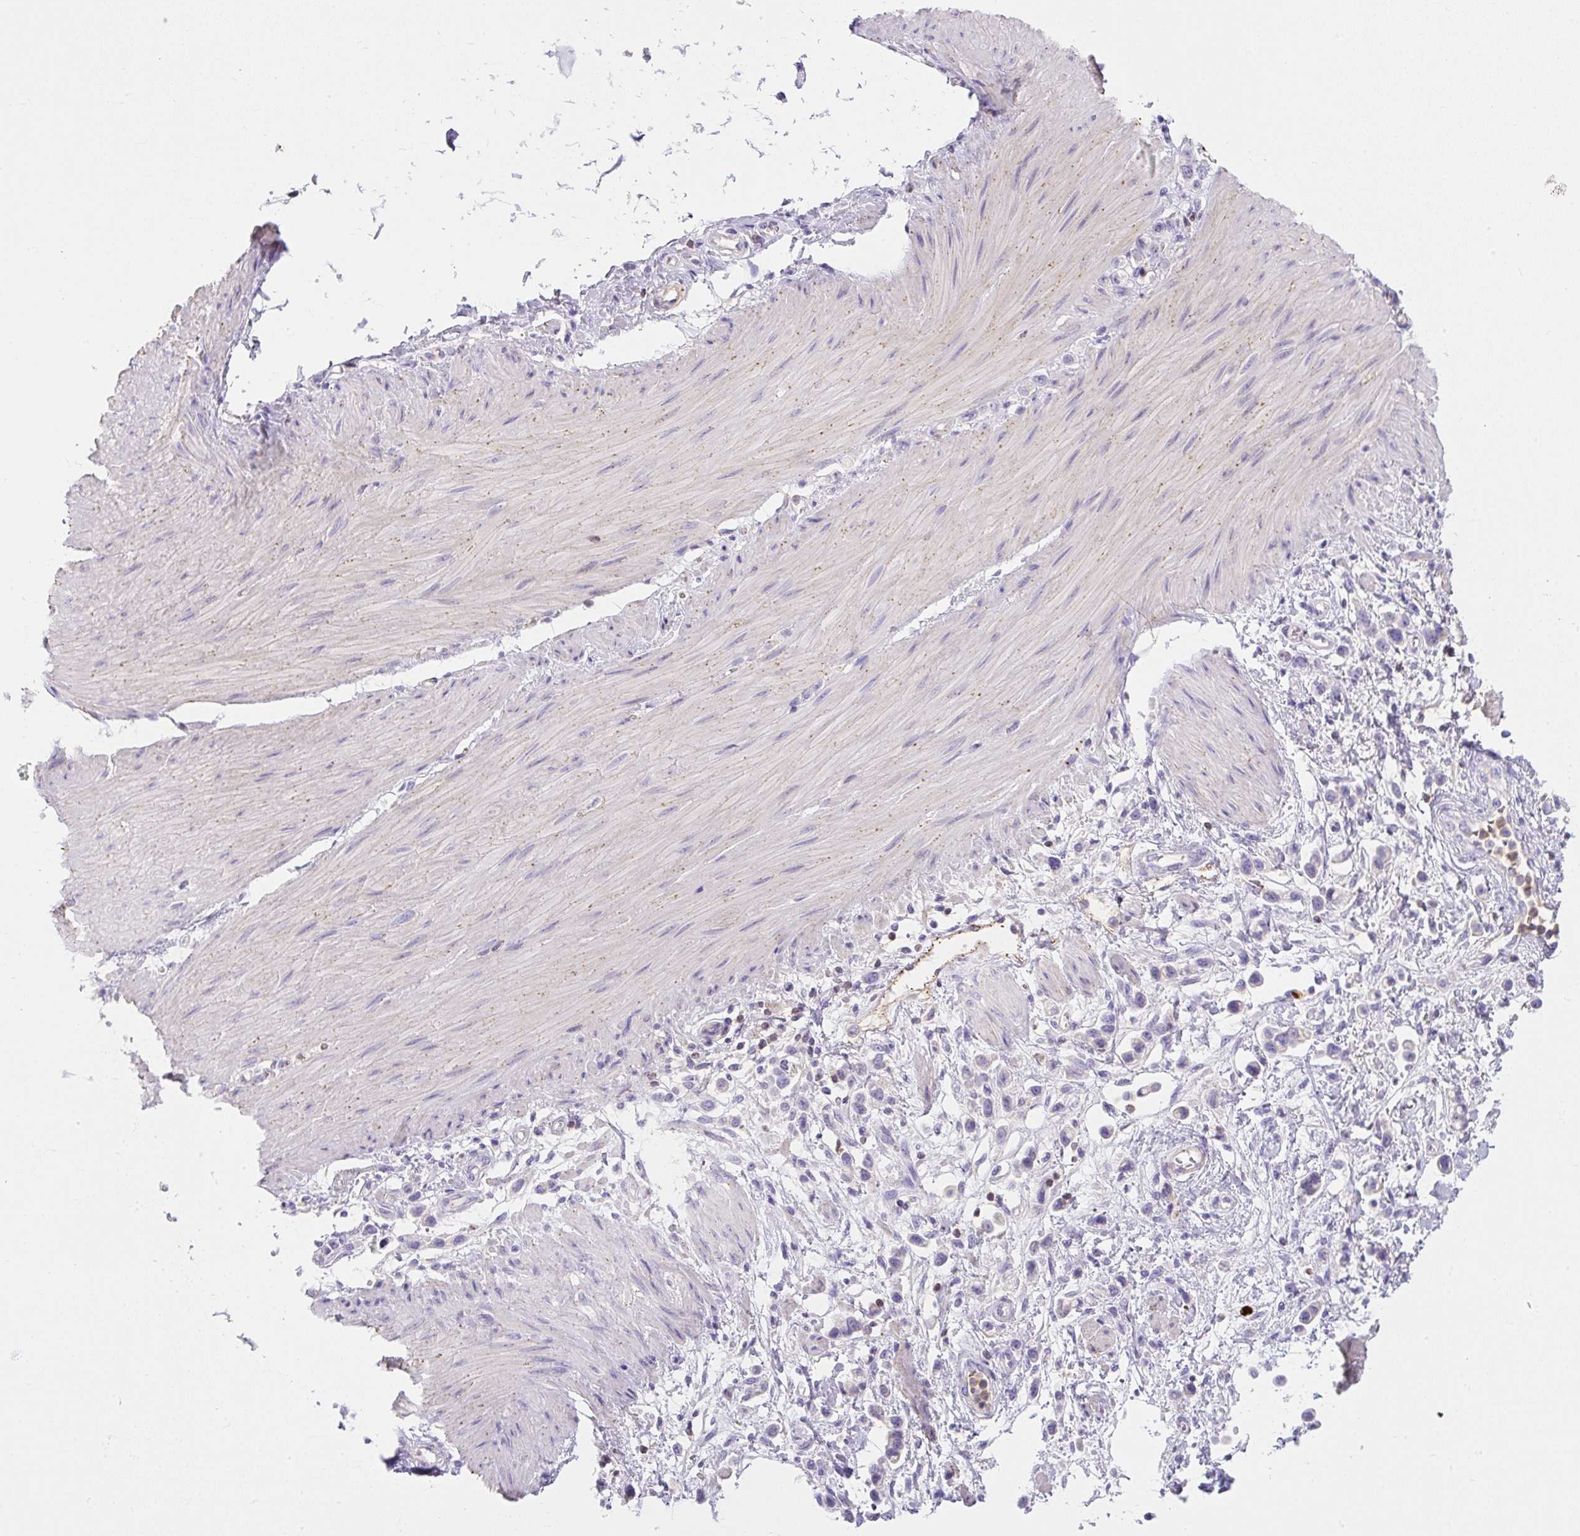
{"staining": {"intensity": "negative", "quantity": "none", "location": "none"}, "tissue": "stomach cancer", "cell_type": "Tumor cells", "image_type": "cancer", "snomed": [{"axis": "morphology", "description": "Adenocarcinoma, NOS"}, {"axis": "topography", "description": "Stomach"}], "caption": "A high-resolution image shows IHC staining of stomach cancer, which exhibits no significant staining in tumor cells.", "gene": "PIP5KL1", "patient": {"sex": "female", "age": 65}}